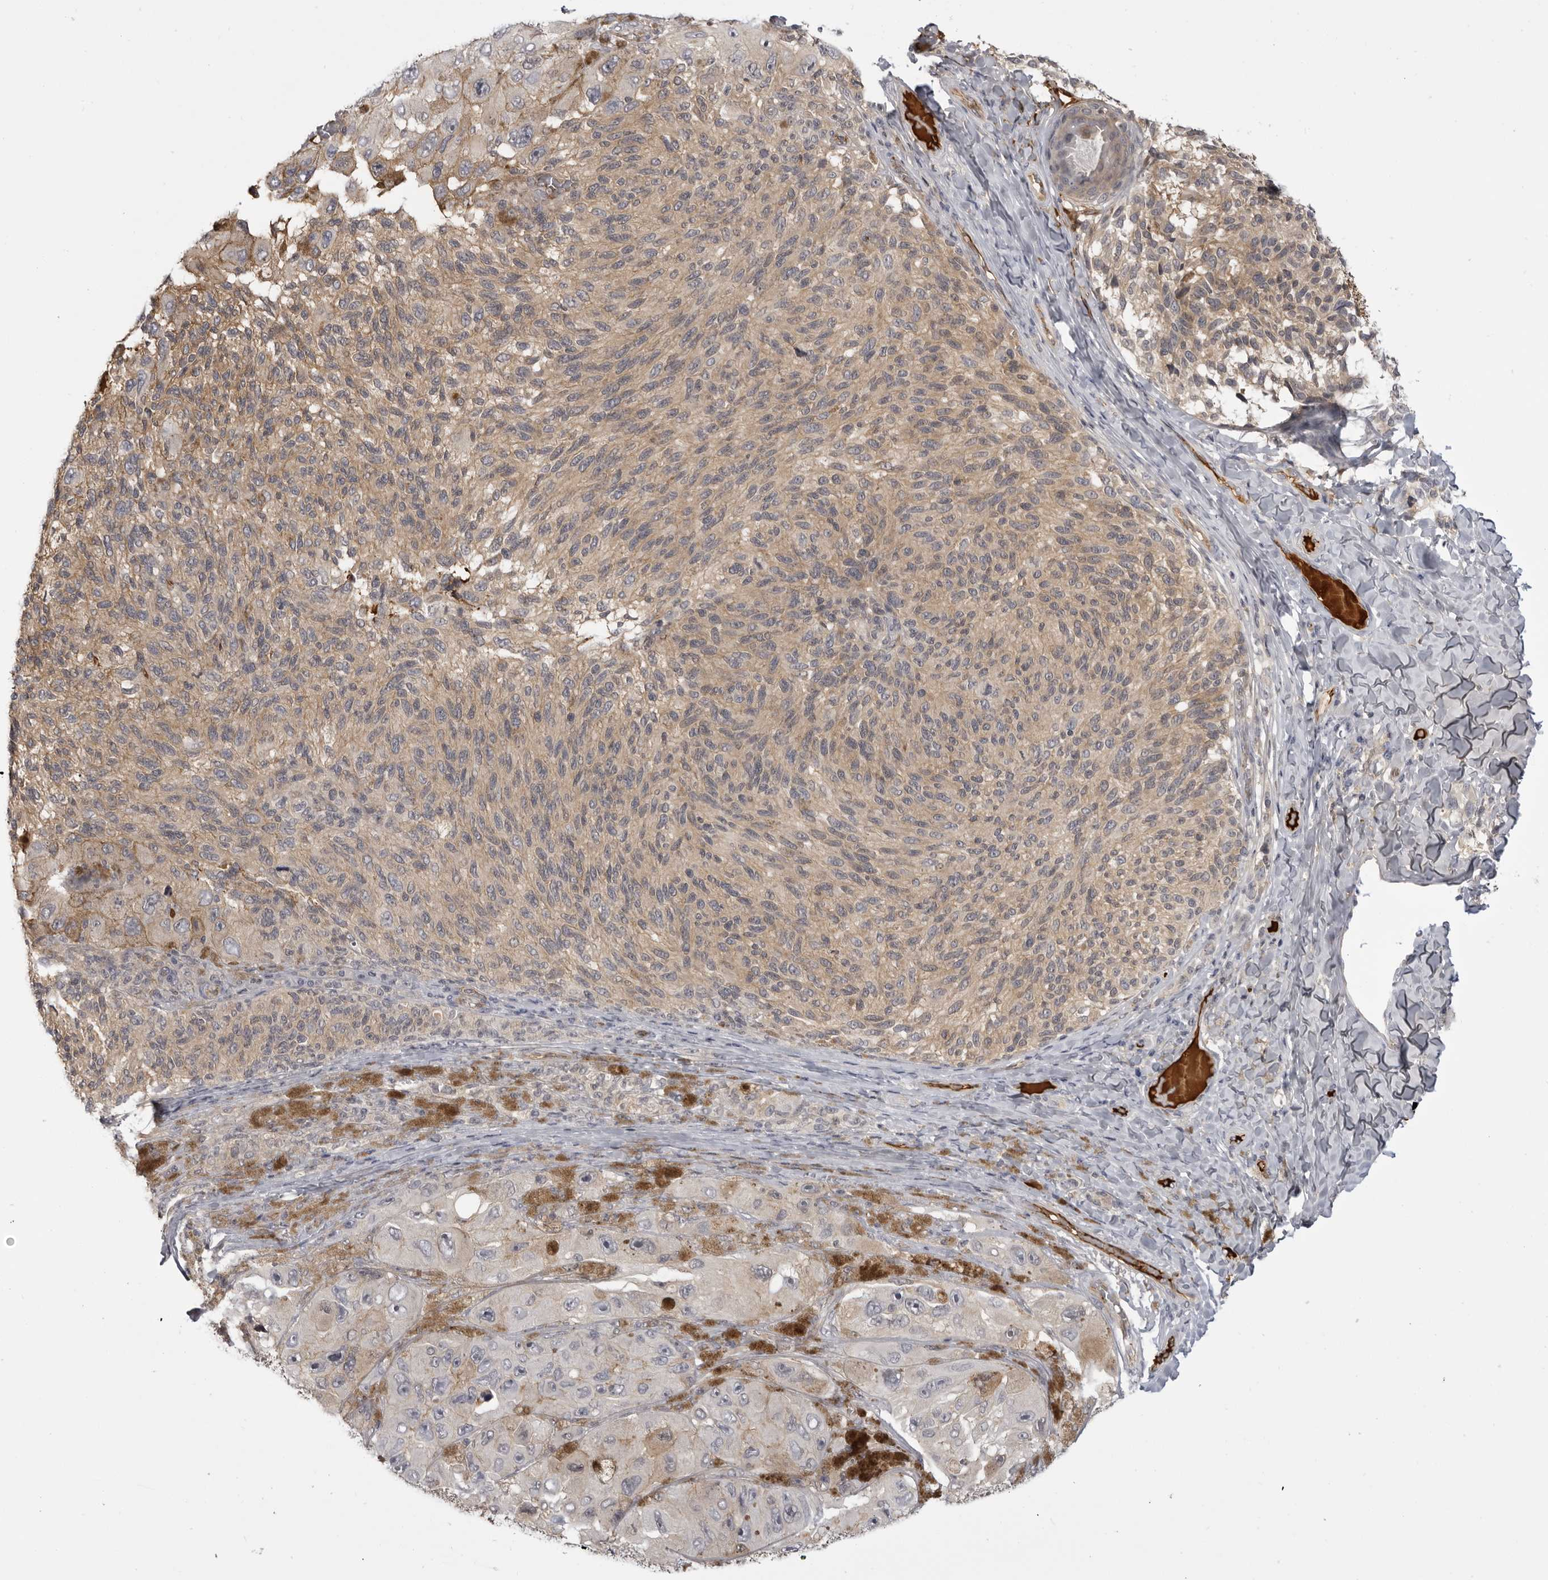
{"staining": {"intensity": "negative", "quantity": "none", "location": "none"}, "tissue": "melanoma", "cell_type": "Tumor cells", "image_type": "cancer", "snomed": [{"axis": "morphology", "description": "Malignant melanoma, NOS"}, {"axis": "topography", "description": "Skin"}], "caption": "Immunohistochemistry histopathology image of melanoma stained for a protein (brown), which displays no expression in tumor cells.", "gene": "PLEKHF2", "patient": {"sex": "female", "age": 73}}